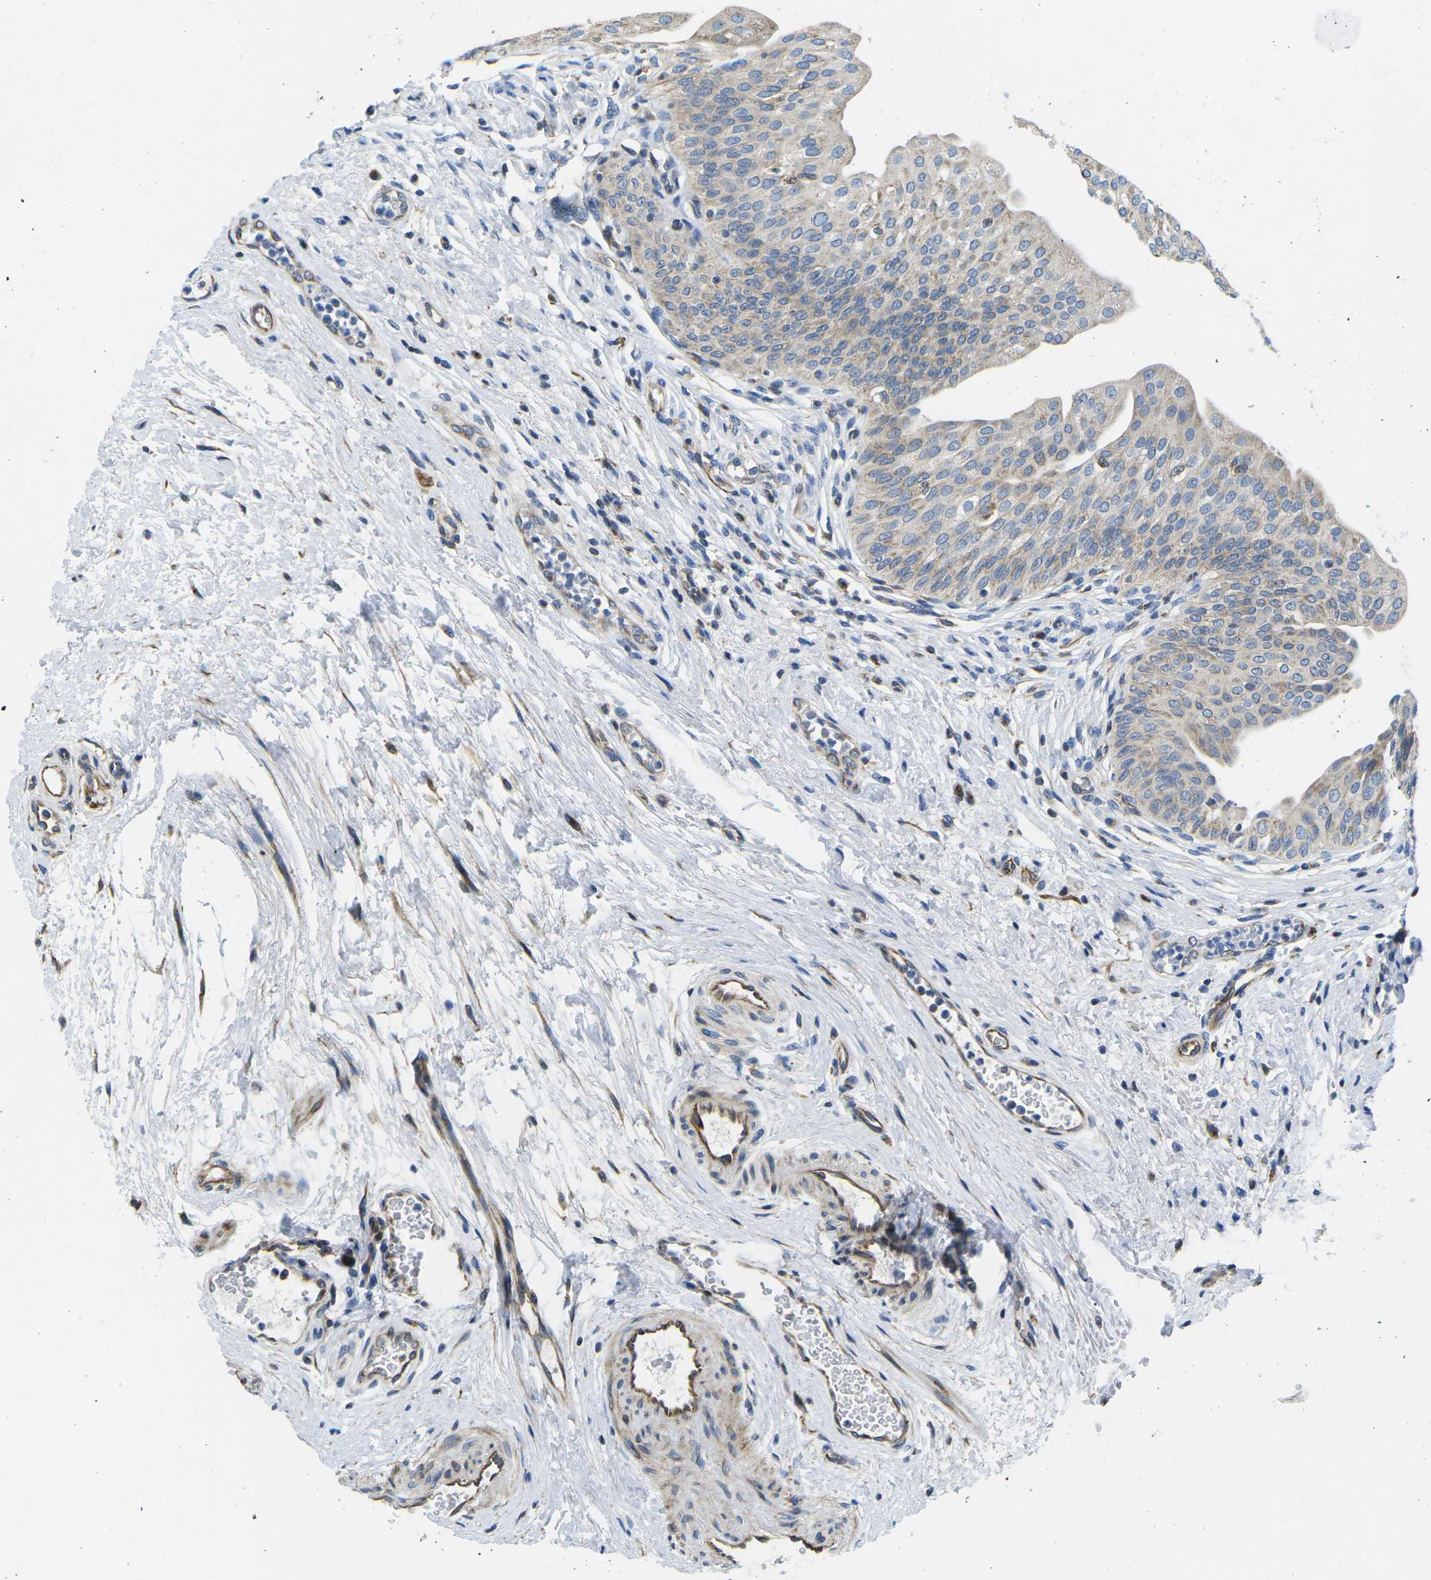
{"staining": {"intensity": "weak", "quantity": ">75%", "location": "cytoplasmic/membranous"}, "tissue": "urinary bladder", "cell_type": "Urothelial cells", "image_type": "normal", "snomed": [{"axis": "morphology", "description": "Normal tissue, NOS"}, {"axis": "topography", "description": "Urinary bladder"}], "caption": "Weak cytoplasmic/membranous staining for a protein is appreciated in approximately >75% of urothelial cells of benign urinary bladder using IHC.", "gene": "TMEFF2", "patient": {"sex": "male", "age": 46}}